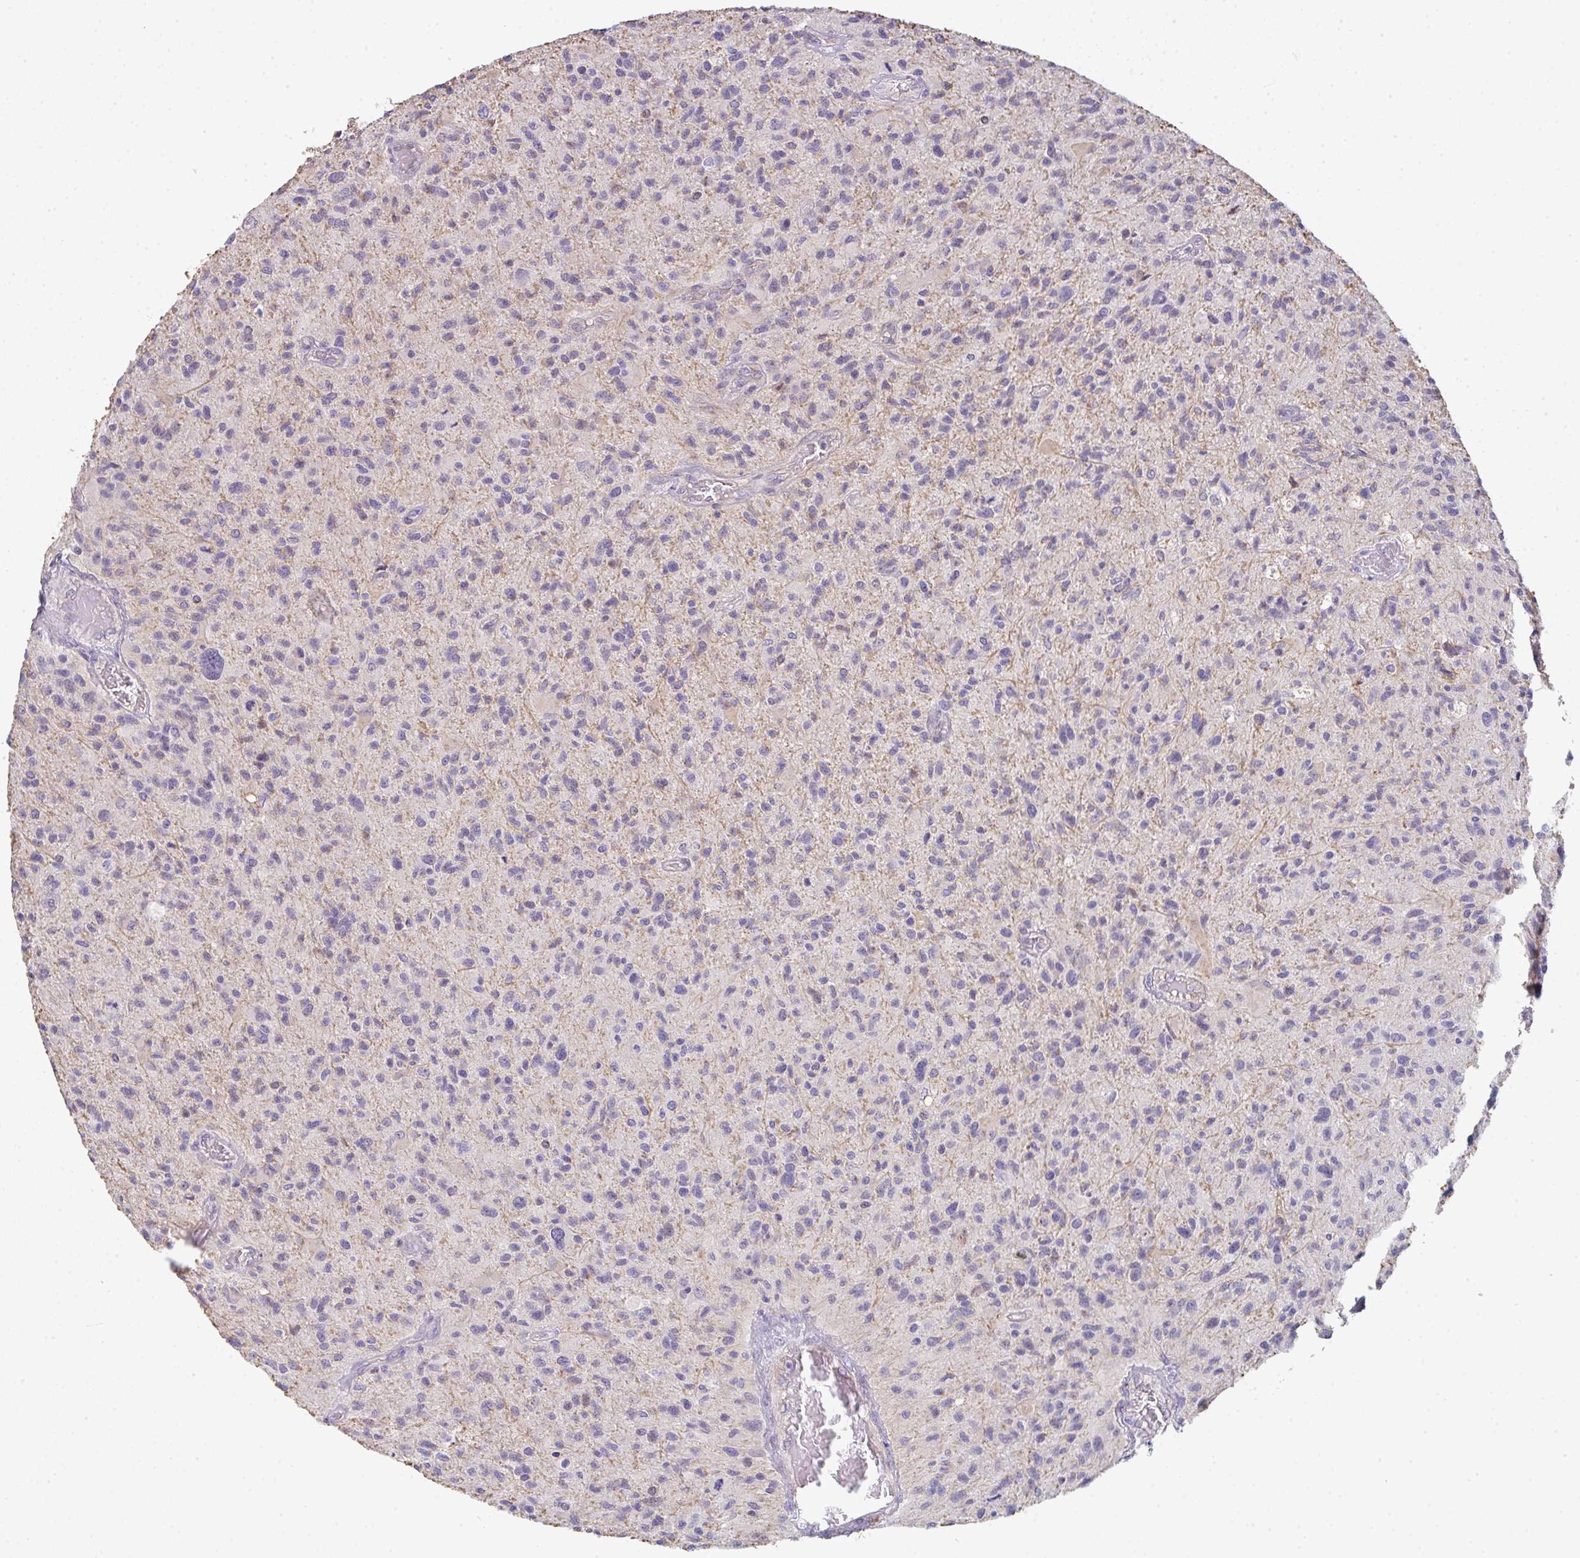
{"staining": {"intensity": "negative", "quantity": "none", "location": "none"}, "tissue": "glioma", "cell_type": "Tumor cells", "image_type": "cancer", "snomed": [{"axis": "morphology", "description": "Glioma, malignant, High grade"}, {"axis": "topography", "description": "Brain"}], "caption": "An image of high-grade glioma (malignant) stained for a protein displays no brown staining in tumor cells. Nuclei are stained in blue.", "gene": "TNFRSF10A", "patient": {"sex": "female", "age": 70}}